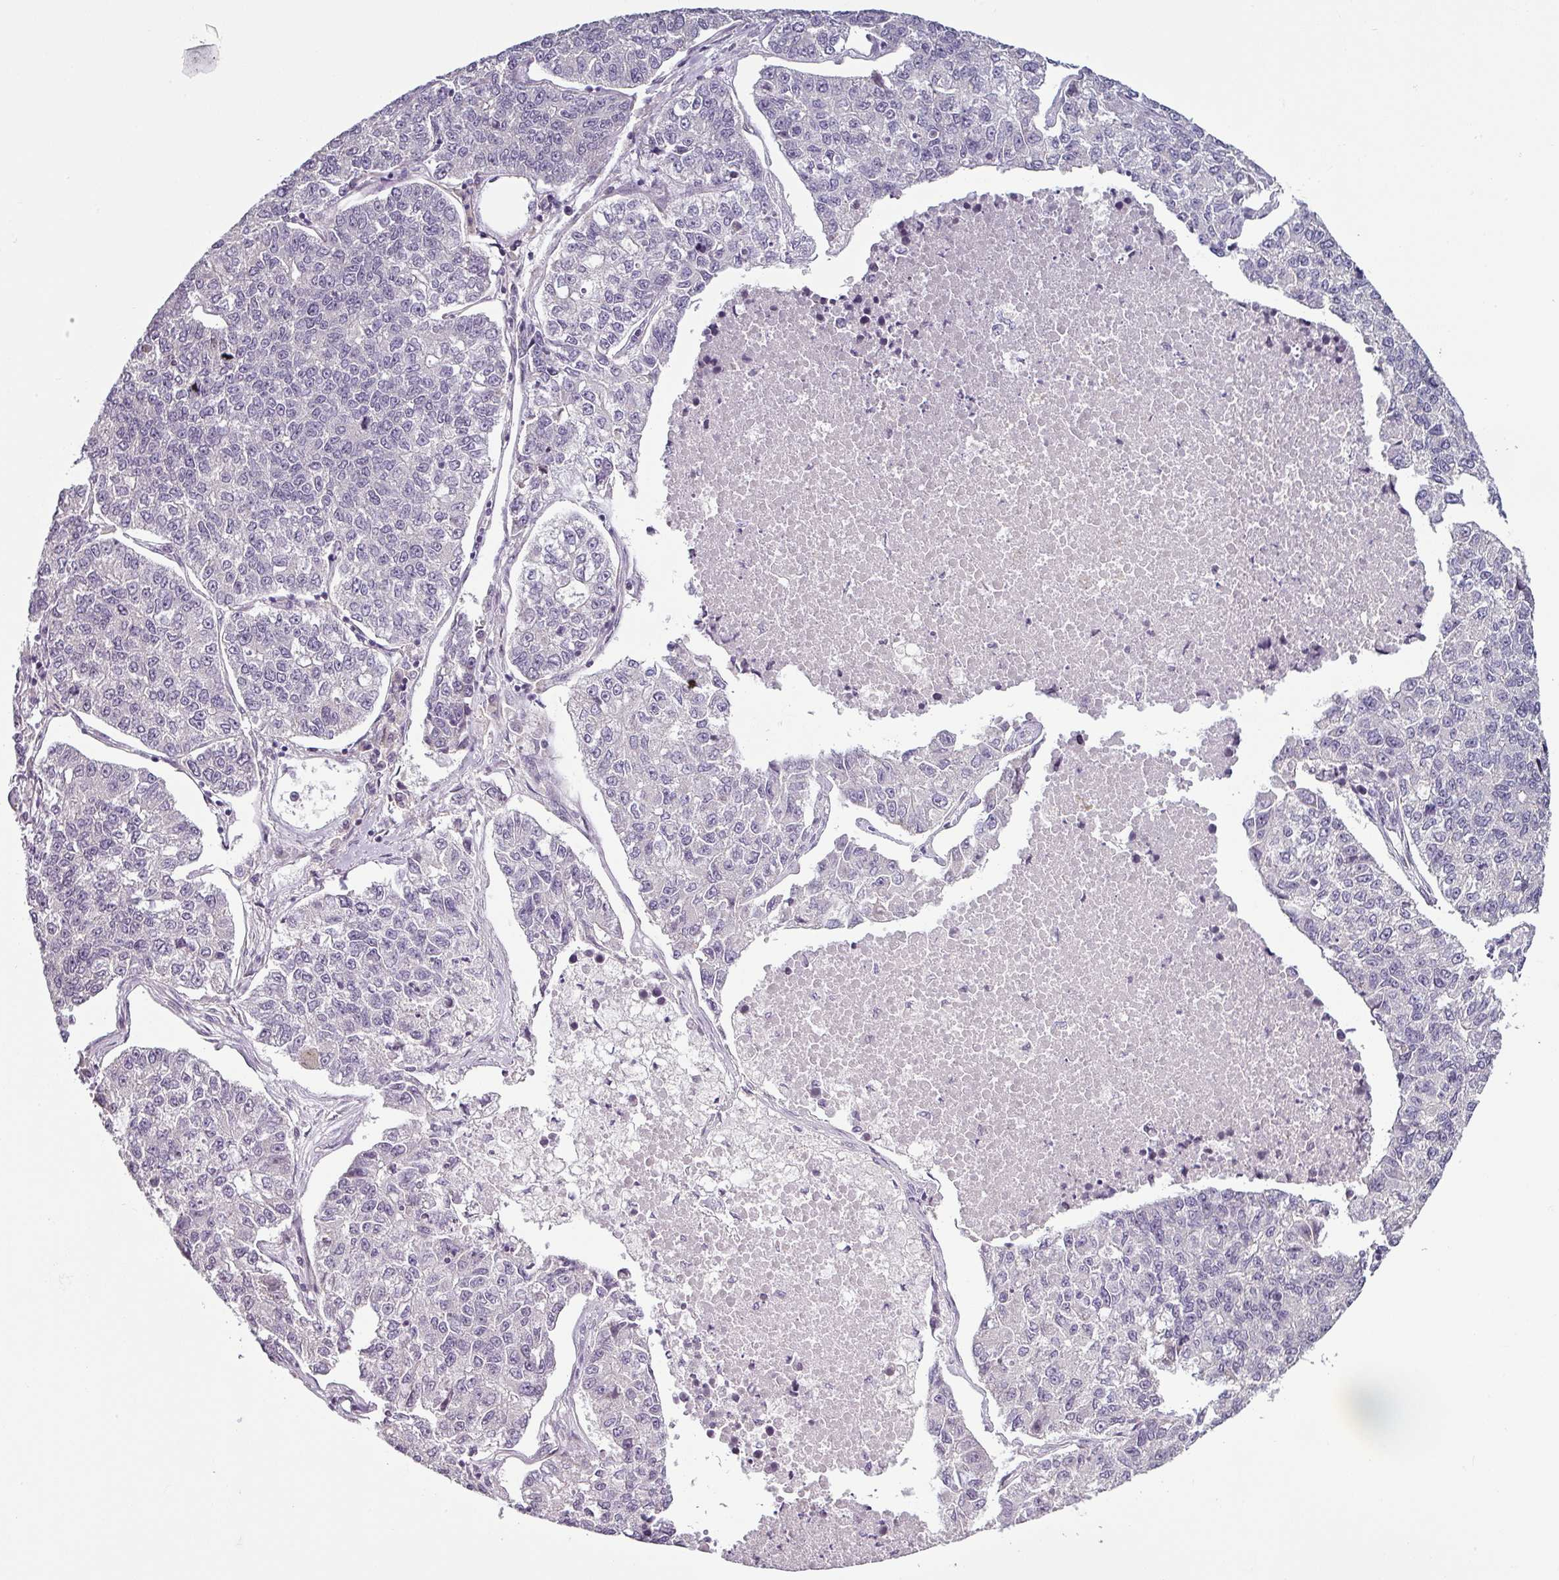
{"staining": {"intensity": "negative", "quantity": "none", "location": "none"}, "tissue": "lung cancer", "cell_type": "Tumor cells", "image_type": "cancer", "snomed": [{"axis": "morphology", "description": "Adenocarcinoma, NOS"}, {"axis": "topography", "description": "Lung"}], "caption": "IHC photomicrograph of human lung adenocarcinoma stained for a protein (brown), which demonstrates no staining in tumor cells.", "gene": "OR52D1", "patient": {"sex": "male", "age": 49}}